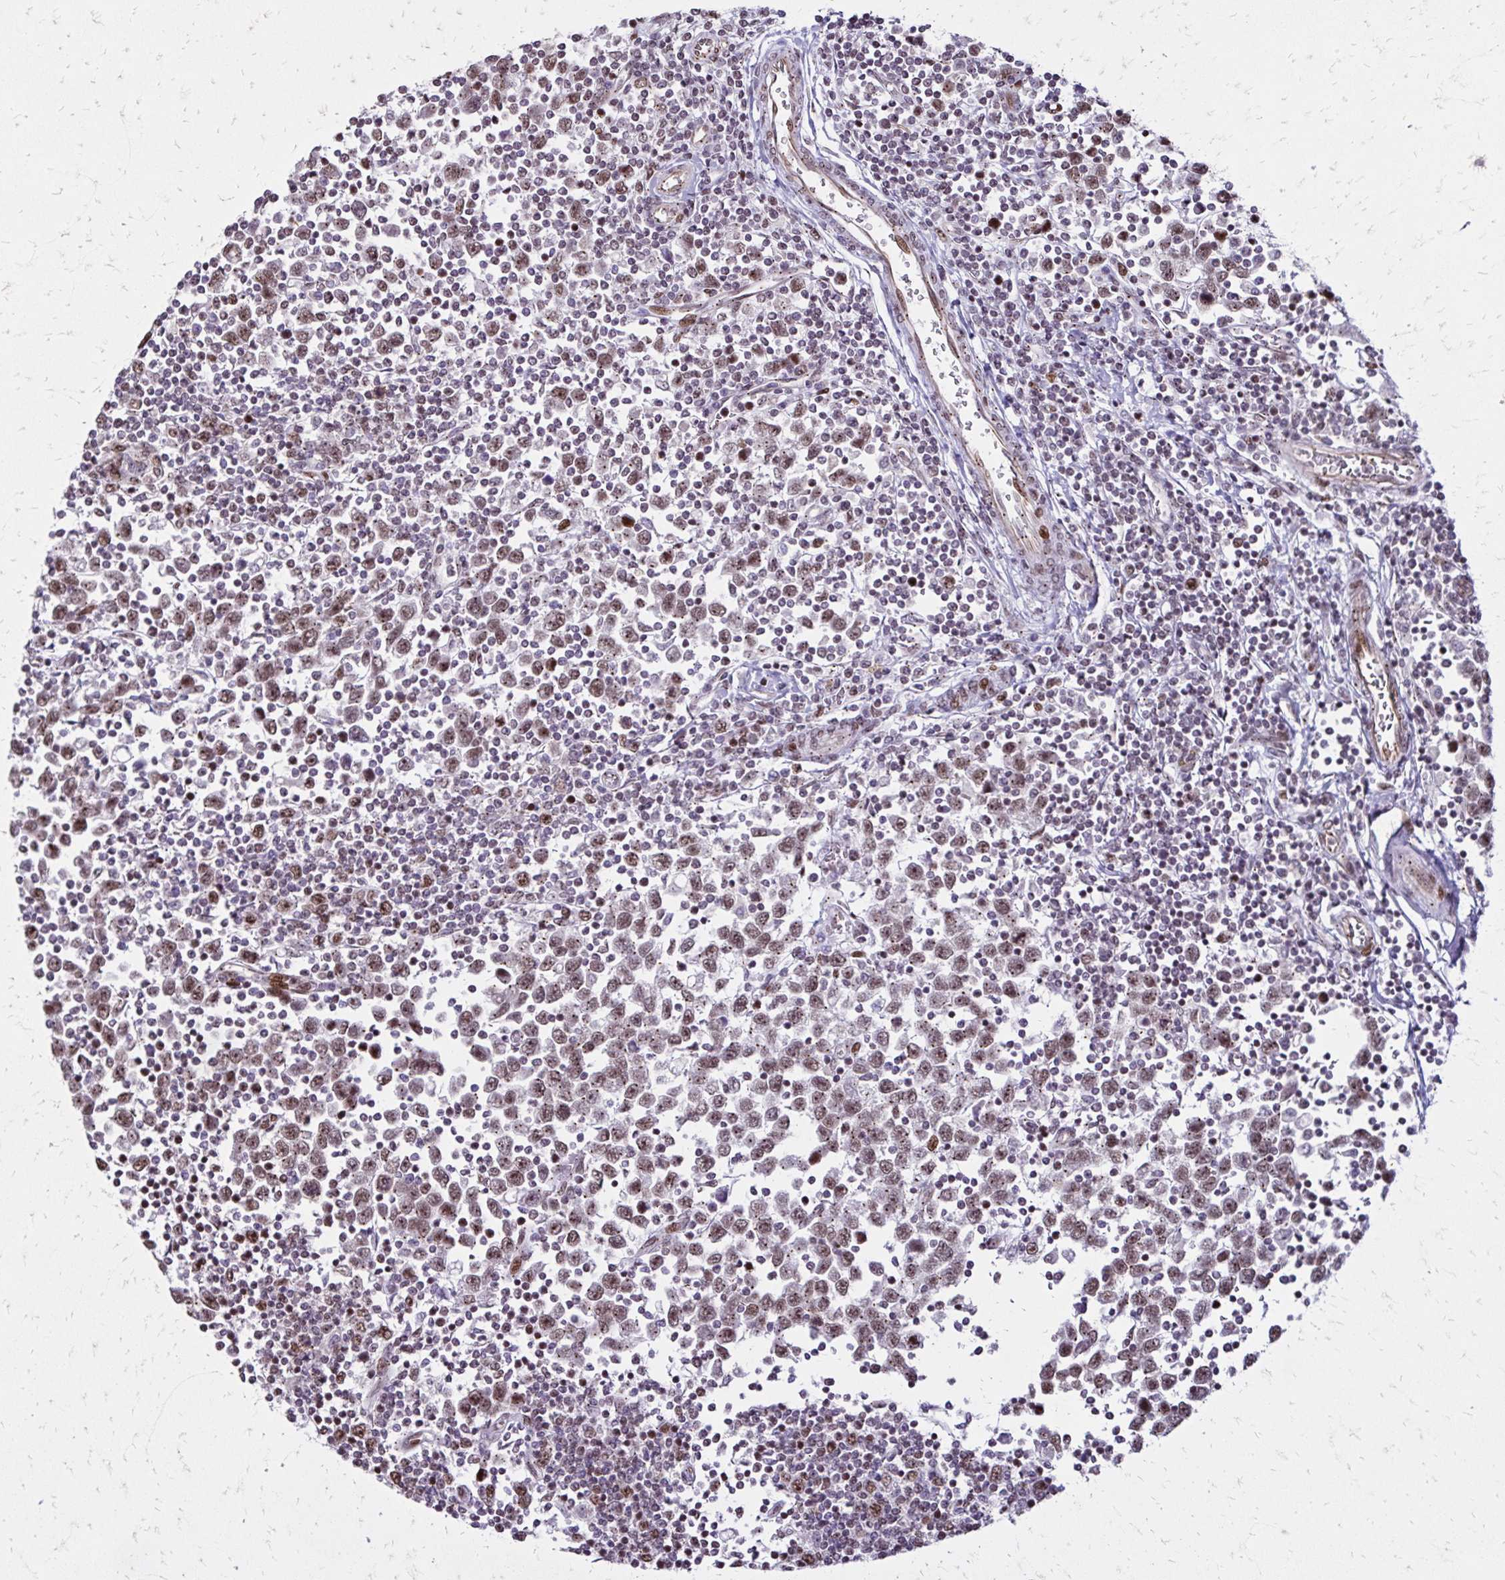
{"staining": {"intensity": "moderate", "quantity": ">75%", "location": "nuclear"}, "tissue": "testis cancer", "cell_type": "Tumor cells", "image_type": "cancer", "snomed": [{"axis": "morphology", "description": "Seminoma, NOS"}, {"axis": "topography", "description": "Testis"}], "caption": "The image reveals staining of testis cancer (seminoma), revealing moderate nuclear protein expression (brown color) within tumor cells.", "gene": "TOB1", "patient": {"sex": "male", "age": 34}}